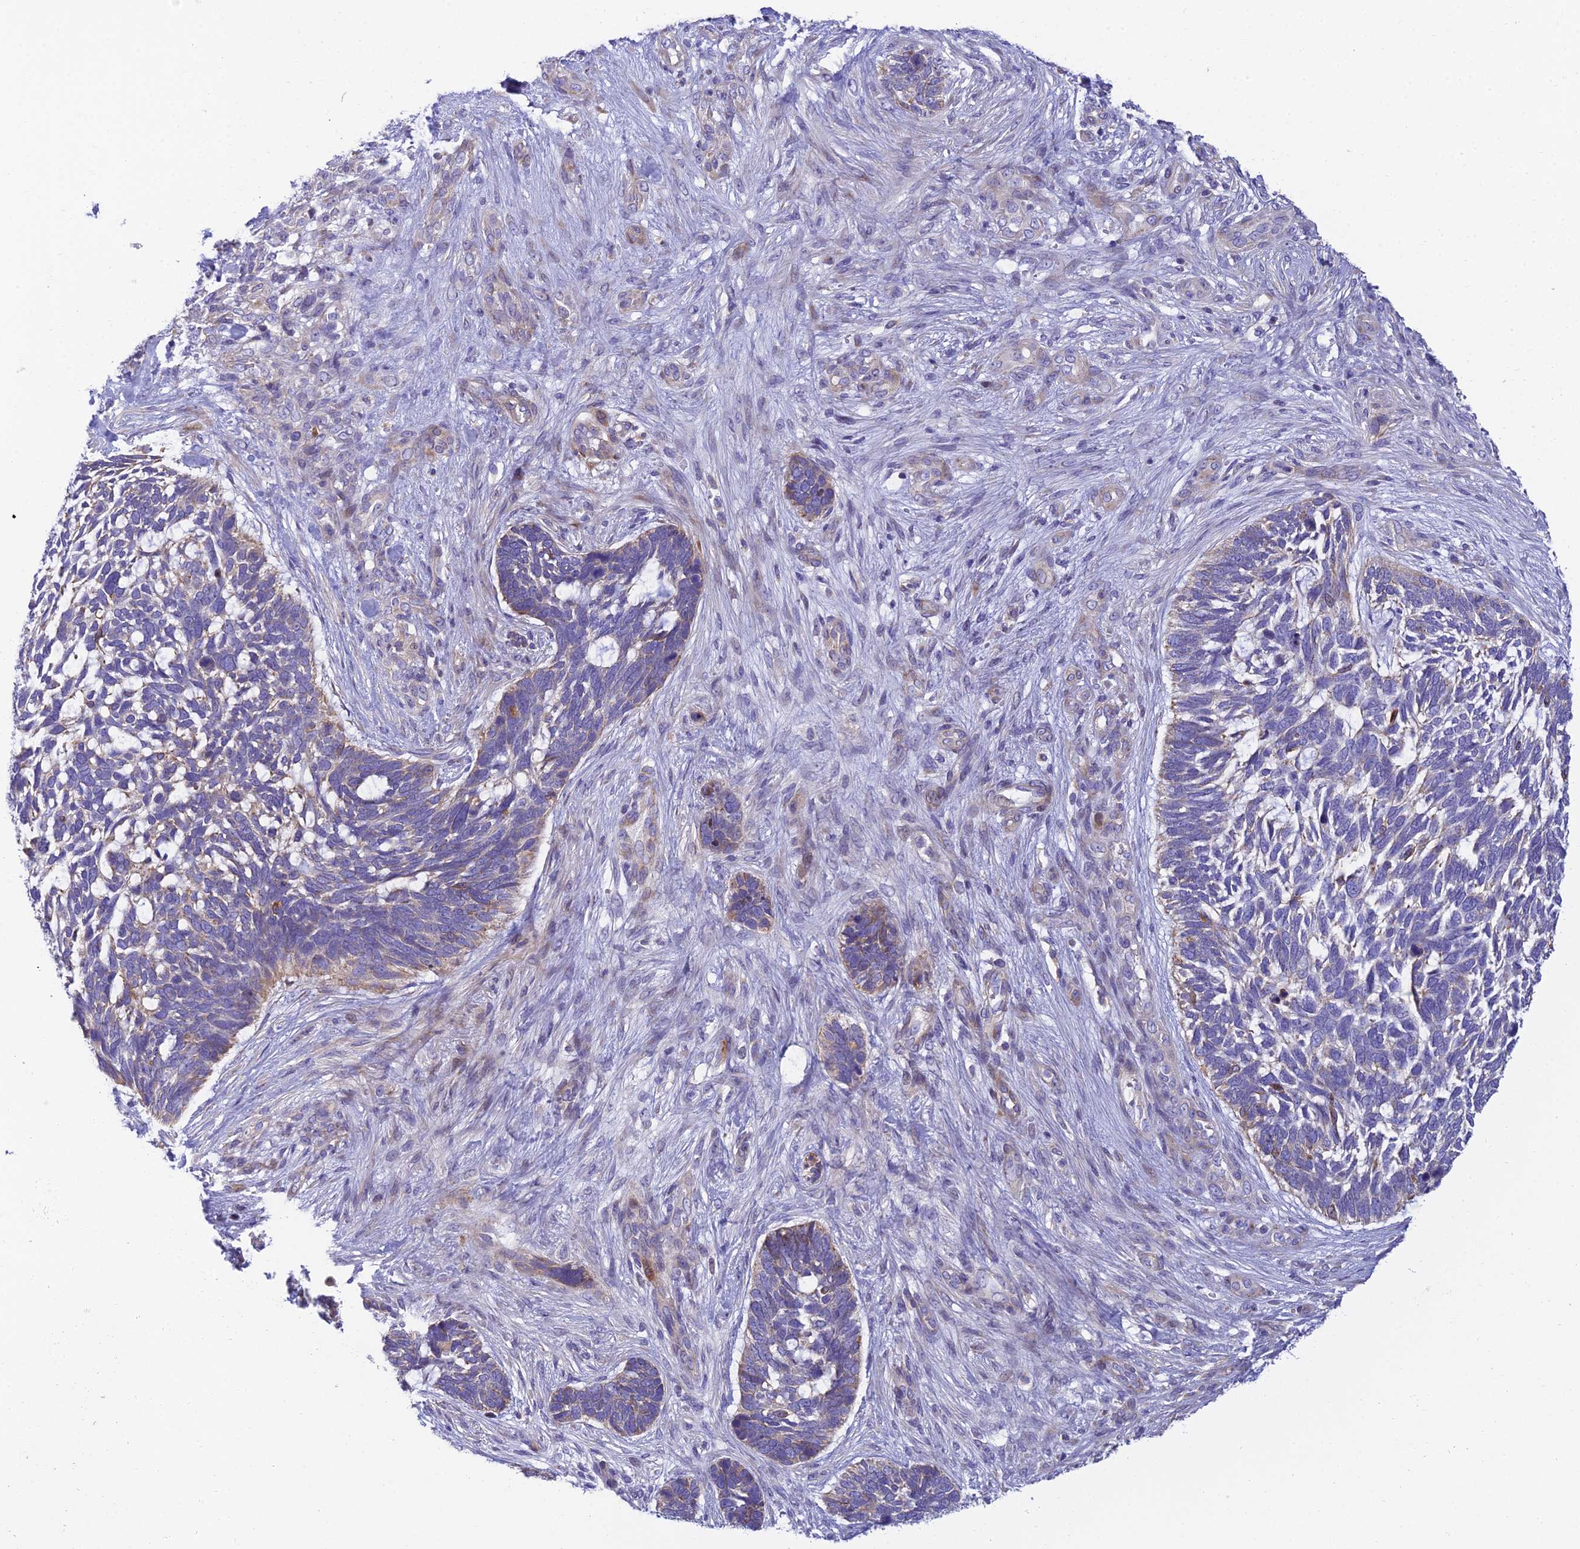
{"staining": {"intensity": "negative", "quantity": "none", "location": "none"}, "tissue": "skin cancer", "cell_type": "Tumor cells", "image_type": "cancer", "snomed": [{"axis": "morphology", "description": "Basal cell carcinoma"}, {"axis": "topography", "description": "Skin"}], "caption": "Tumor cells are negative for protein expression in human basal cell carcinoma (skin).", "gene": "CLCN7", "patient": {"sex": "male", "age": 88}}